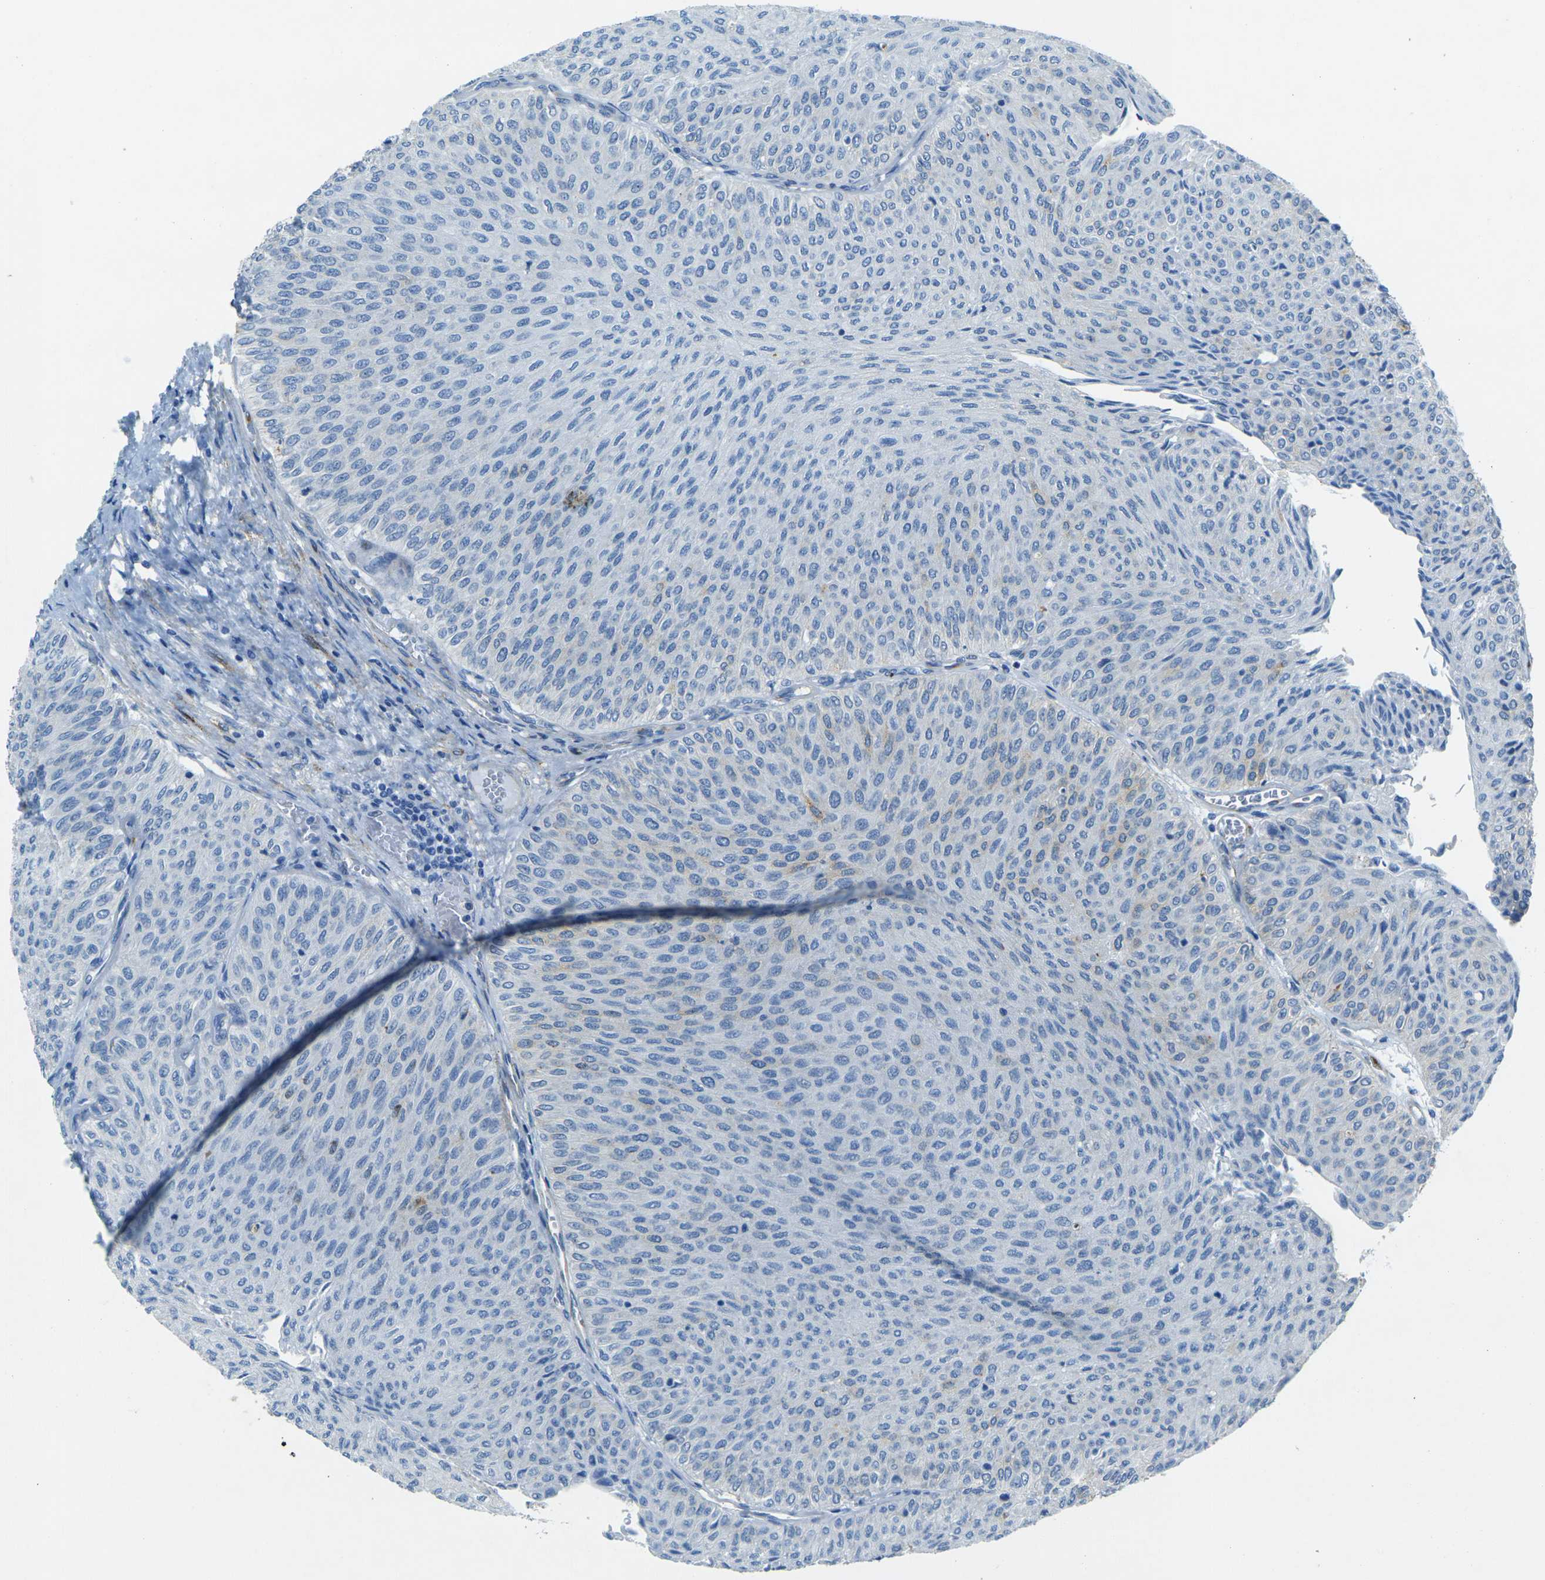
{"staining": {"intensity": "negative", "quantity": "none", "location": "none"}, "tissue": "urothelial cancer", "cell_type": "Tumor cells", "image_type": "cancer", "snomed": [{"axis": "morphology", "description": "Urothelial carcinoma, Low grade"}, {"axis": "topography", "description": "Urinary bladder"}], "caption": "Human urothelial cancer stained for a protein using immunohistochemistry (IHC) demonstrates no expression in tumor cells.", "gene": "SORT1", "patient": {"sex": "male", "age": 78}}